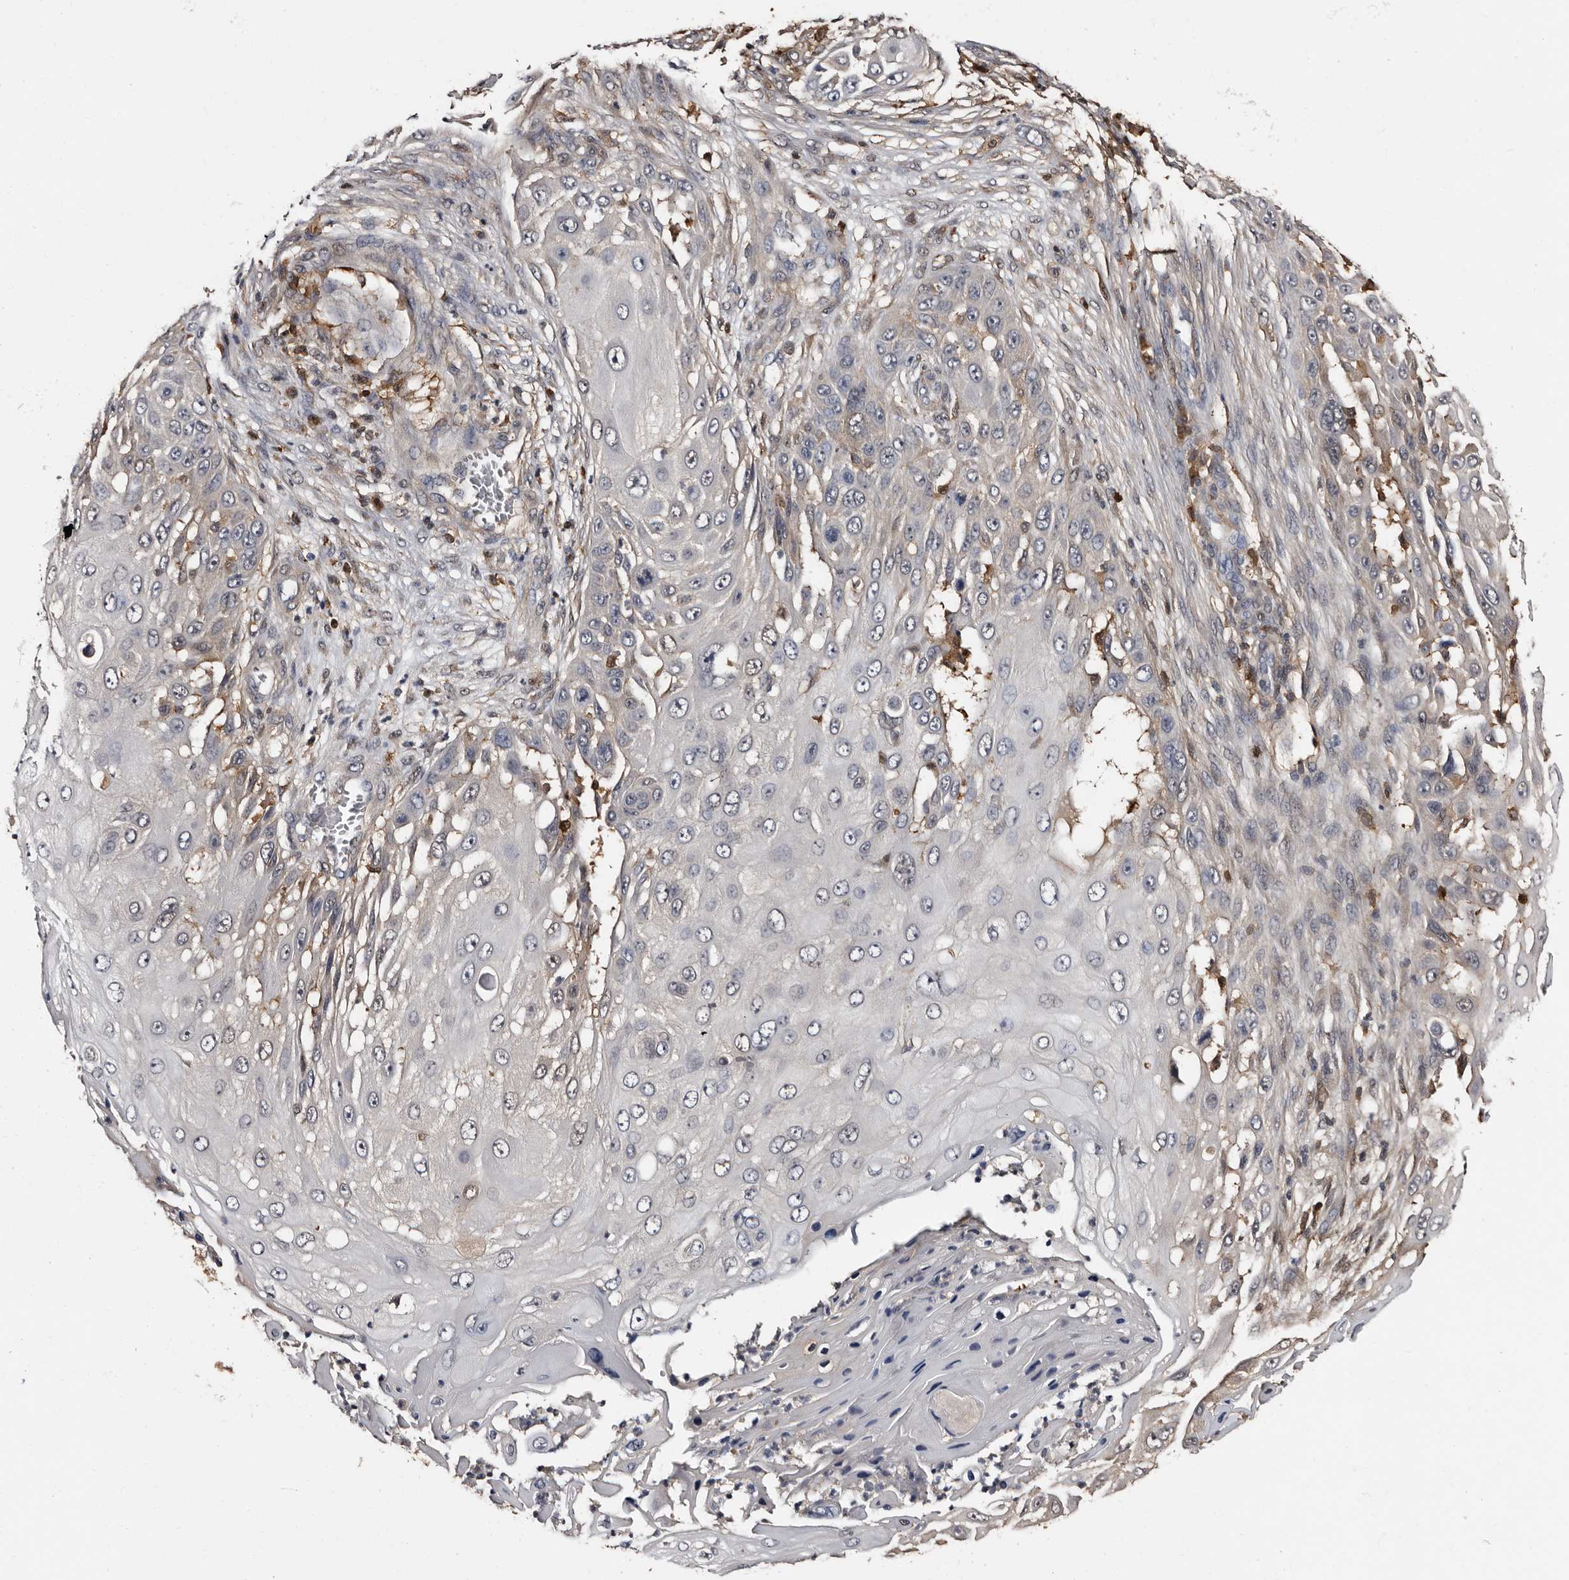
{"staining": {"intensity": "weak", "quantity": "<25%", "location": "cytoplasmic/membranous"}, "tissue": "skin cancer", "cell_type": "Tumor cells", "image_type": "cancer", "snomed": [{"axis": "morphology", "description": "Squamous cell carcinoma, NOS"}, {"axis": "topography", "description": "Skin"}], "caption": "Immunohistochemical staining of human skin cancer reveals no significant expression in tumor cells.", "gene": "DNPH1", "patient": {"sex": "female", "age": 44}}